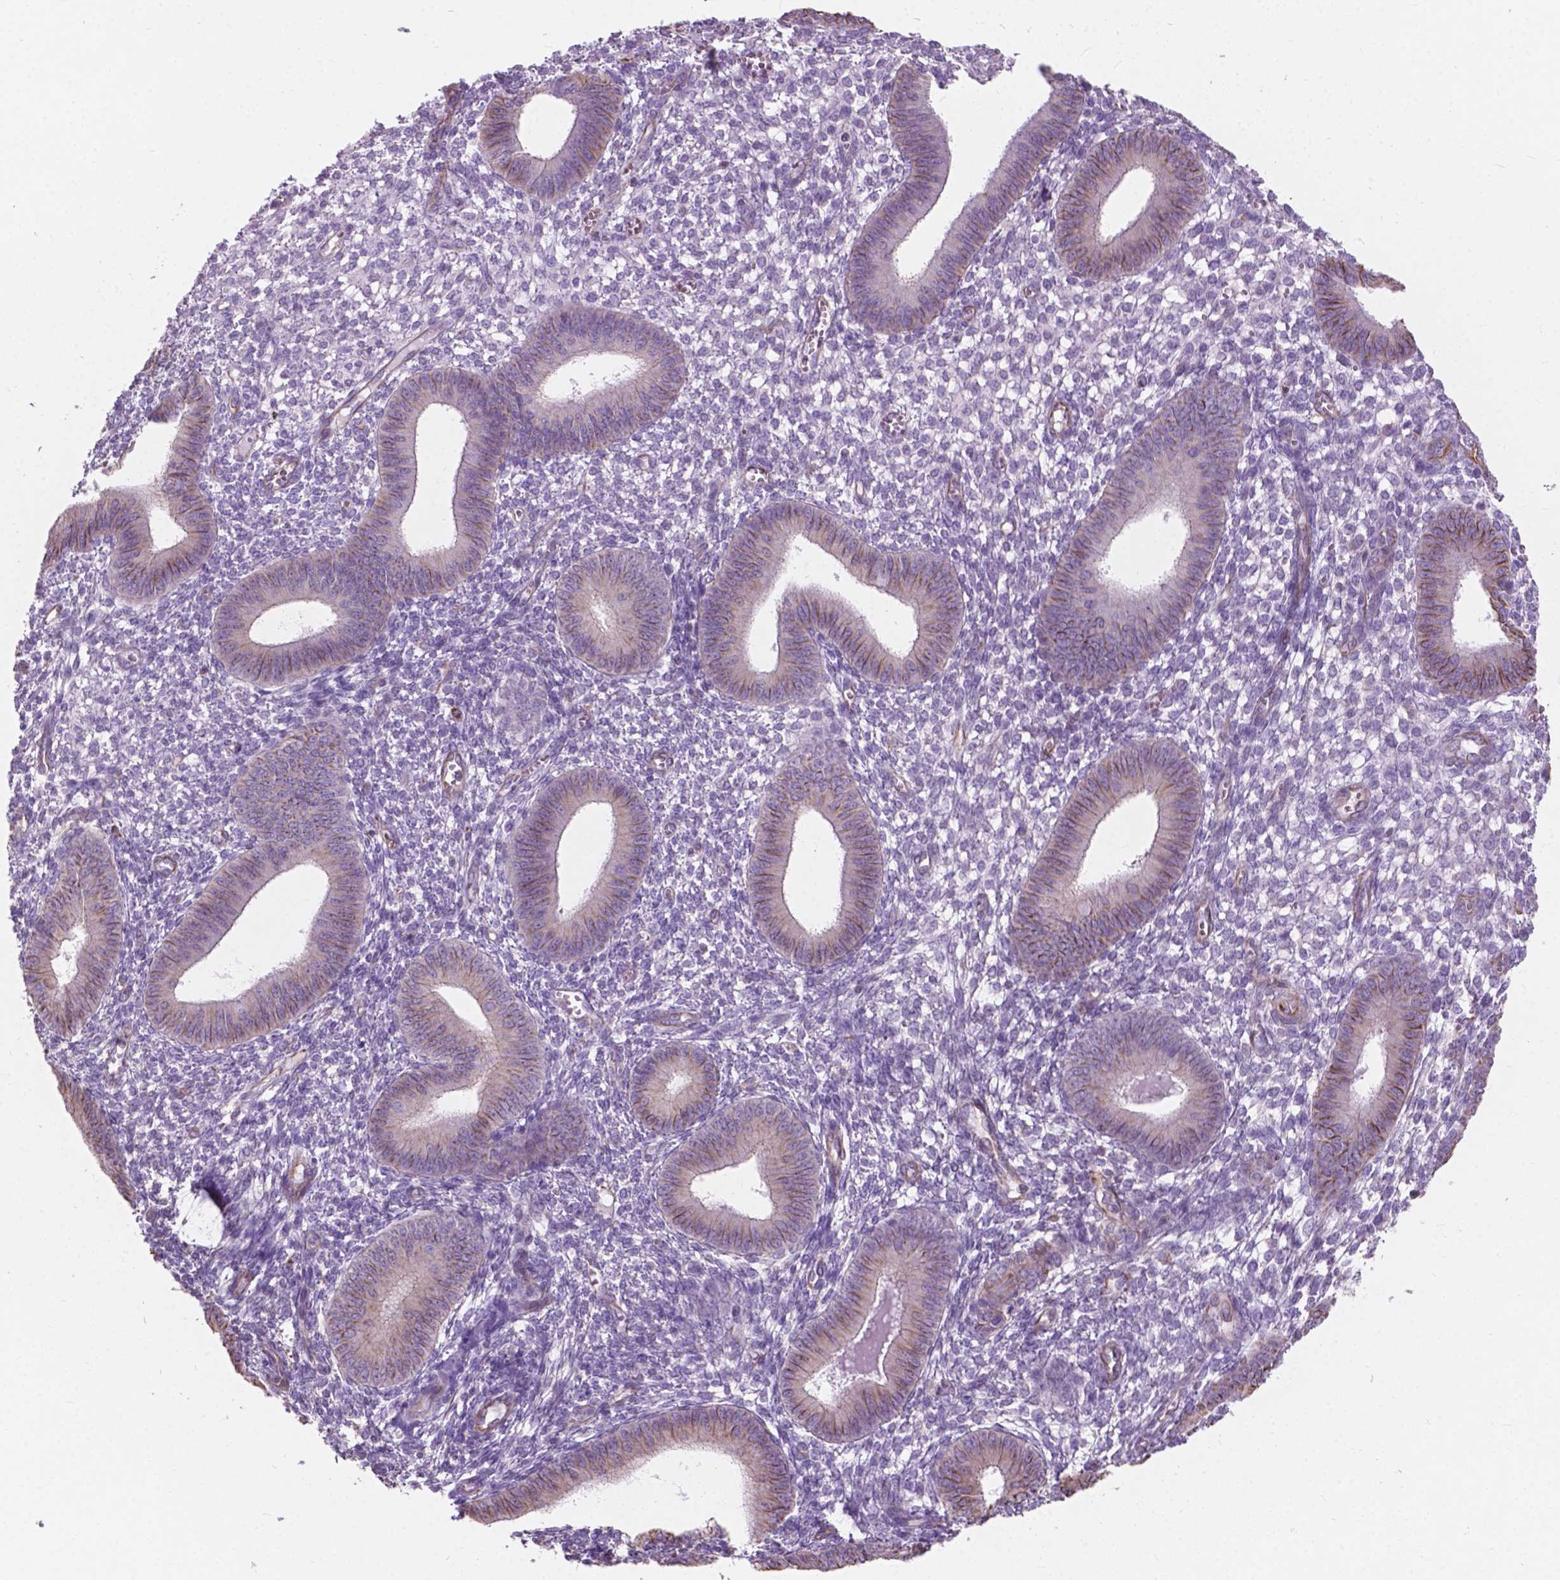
{"staining": {"intensity": "negative", "quantity": "none", "location": "none"}, "tissue": "endometrium", "cell_type": "Cells in endometrial stroma", "image_type": "normal", "snomed": [{"axis": "morphology", "description": "Normal tissue, NOS"}, {"axis": "topography", "description": "Endometrium"}], "caption": "The photomicrograph shows no staining of cells in endometrial stroma in unremarkable endometrium. The staining is performed using DAB (3,3'-diaminobenzidine) brown chromogen with nuclei counter-stained in using hematoxylin.", "gene": "AMOT", "patient": {"sex": "female", "age": 42}}